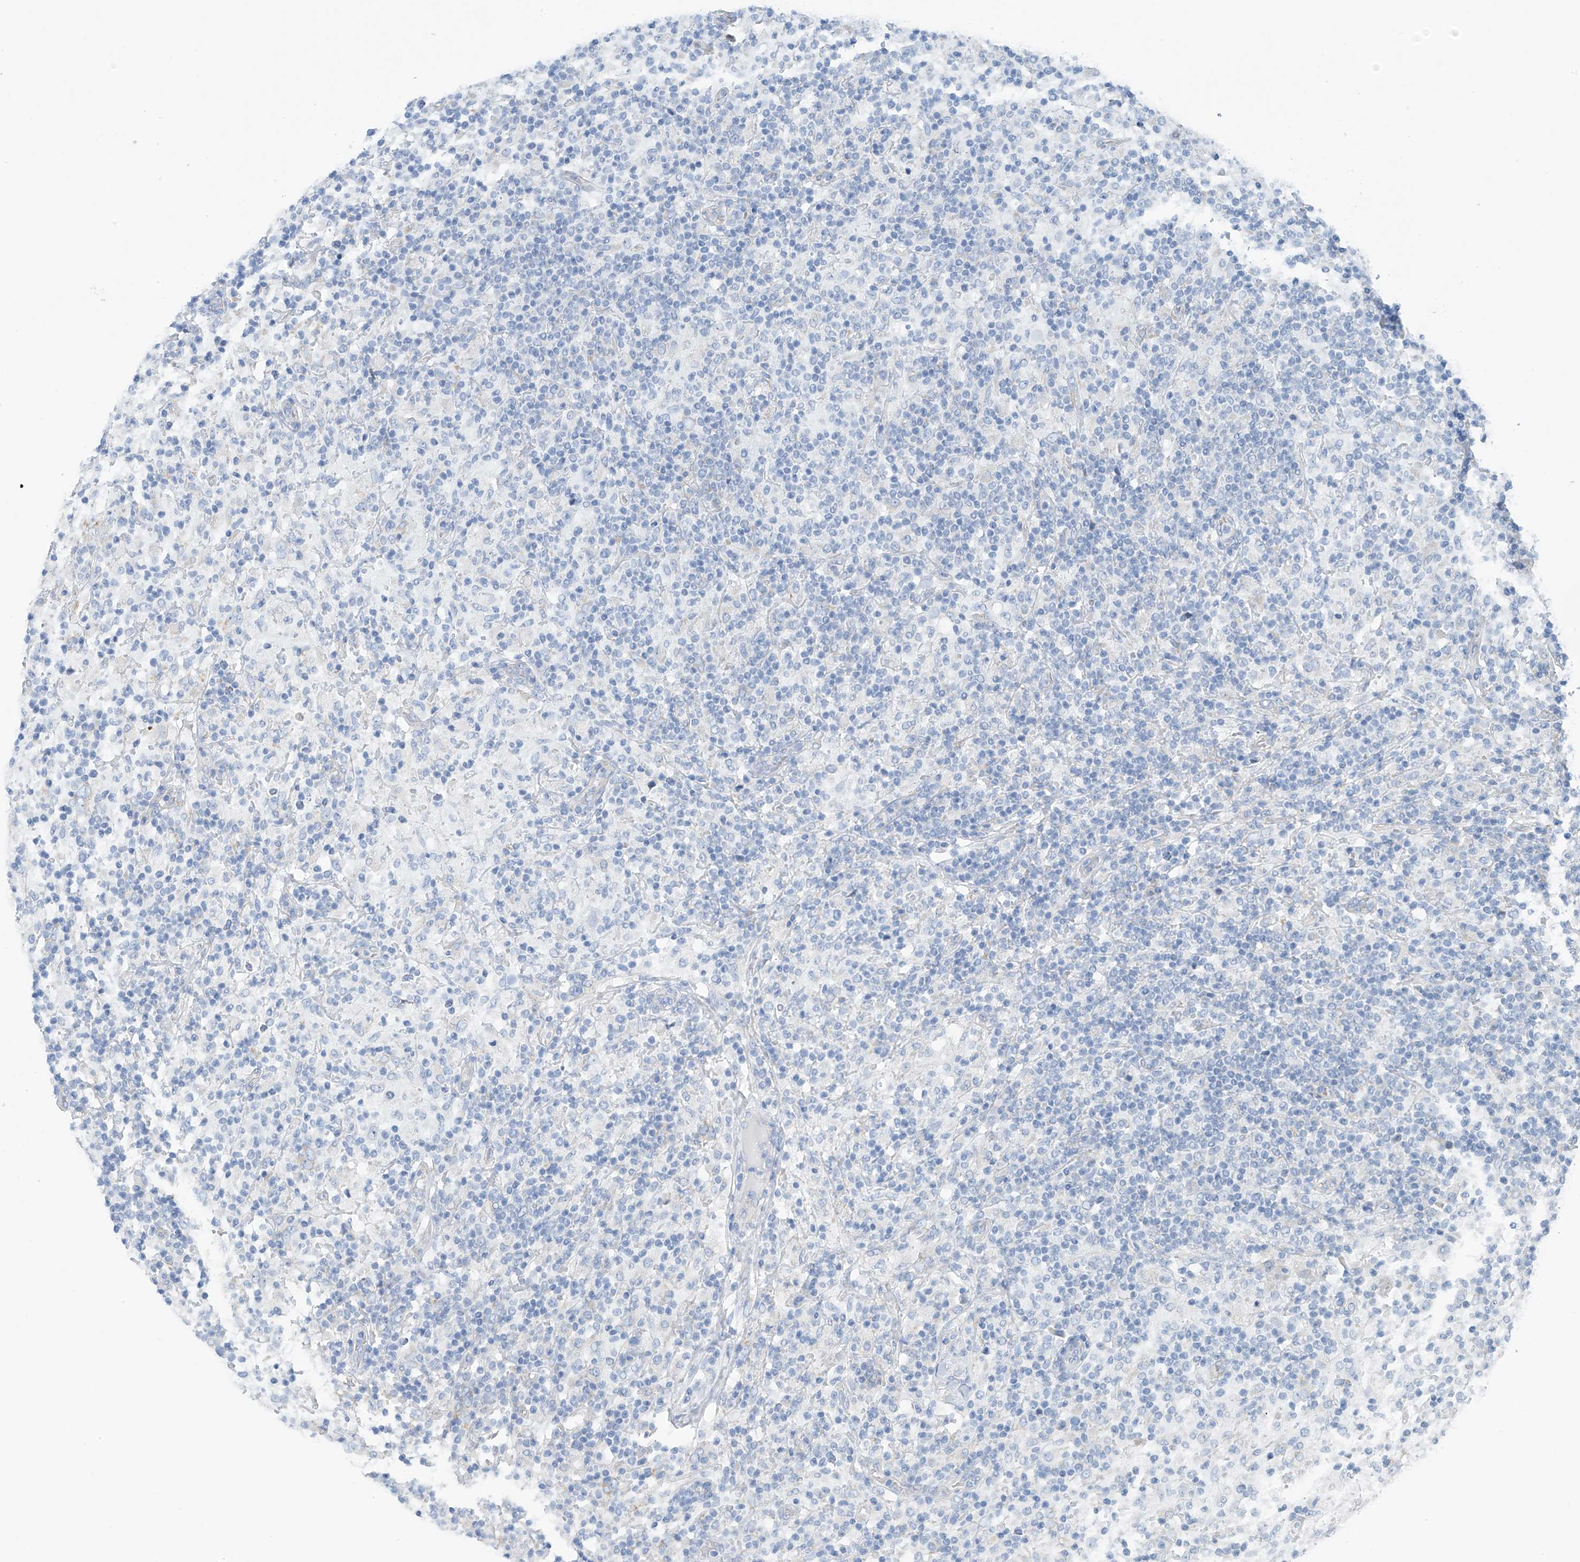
{"staining": {"intensity": "negative", "quantity": "none", "location": "none"}, "tissue": "lymphoma", "cell_type": "Tumor cells", "image_type": "cancer", "snomed": [{"axis": "morphology", "description": "Hodgkin's disease, NOS"}, {"axis": "topography", "description": "Lymph node"}], "caption": "High power microscopy histopathology image of an immunohistochemistry (IHC) photomicrograph of Hodgkin's disease, revealing no significant expression in tumor cells.", "gene": "RCN2", "patient": {"sex": "male", "age": 70}}